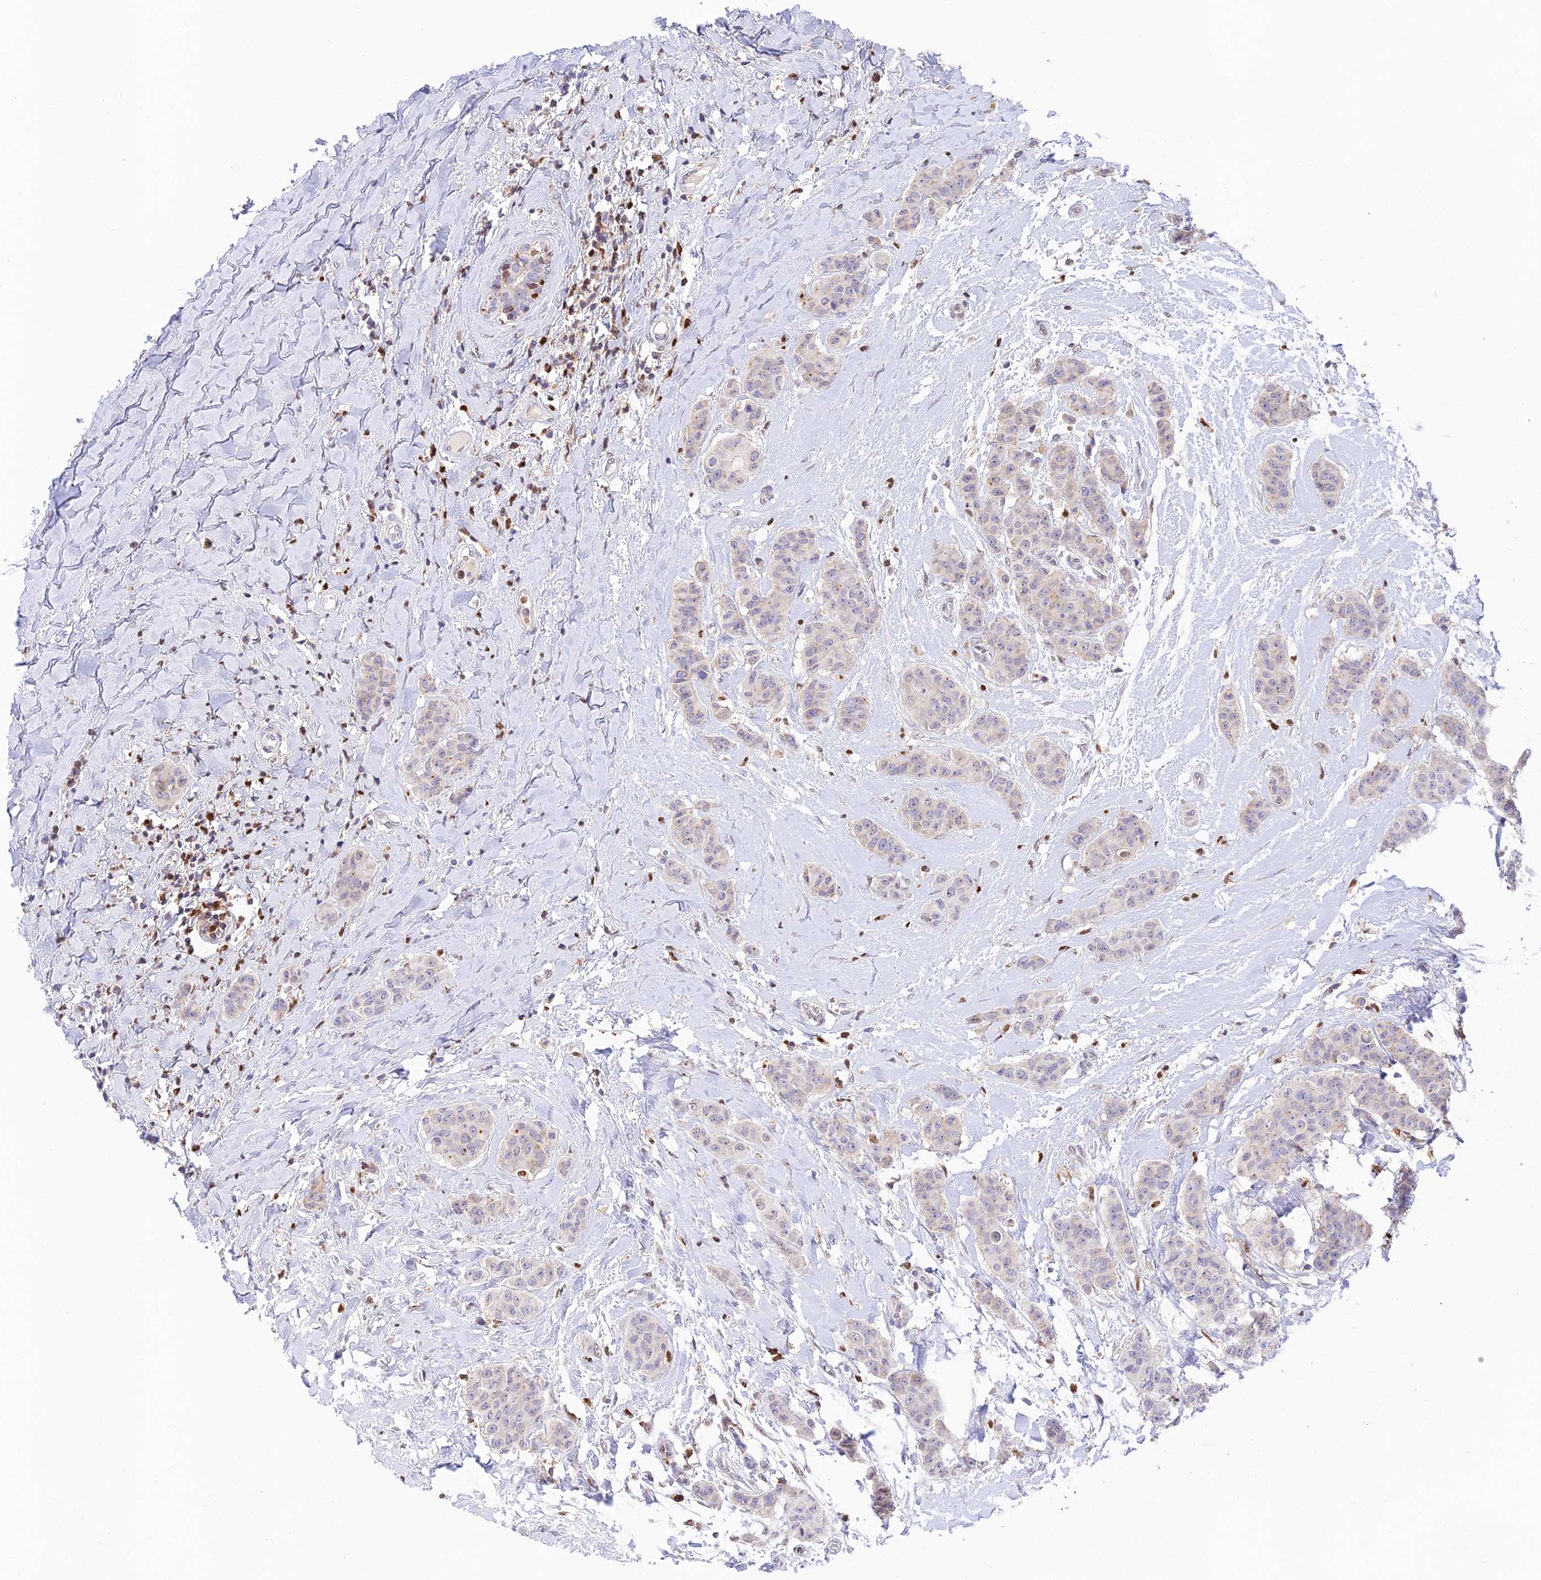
{"staining": {"intensity": "negative", "quantity": "none", "location": "none"}, "tissue": "breast cancer", "cell_type": "Tumor cells", "image_type": "cancer", "snomed": [{"axis": "morphology", "description": "Duct carcinoma"}, {"axis": "topography", "description": "Breast"}], "caption": "The photomicrograph exhibits no staining of tumor cells in infiltrating ductal carcinoma (breast).", "gene": "DENND1C", "patient": {"sex": "female", "age": 40}}